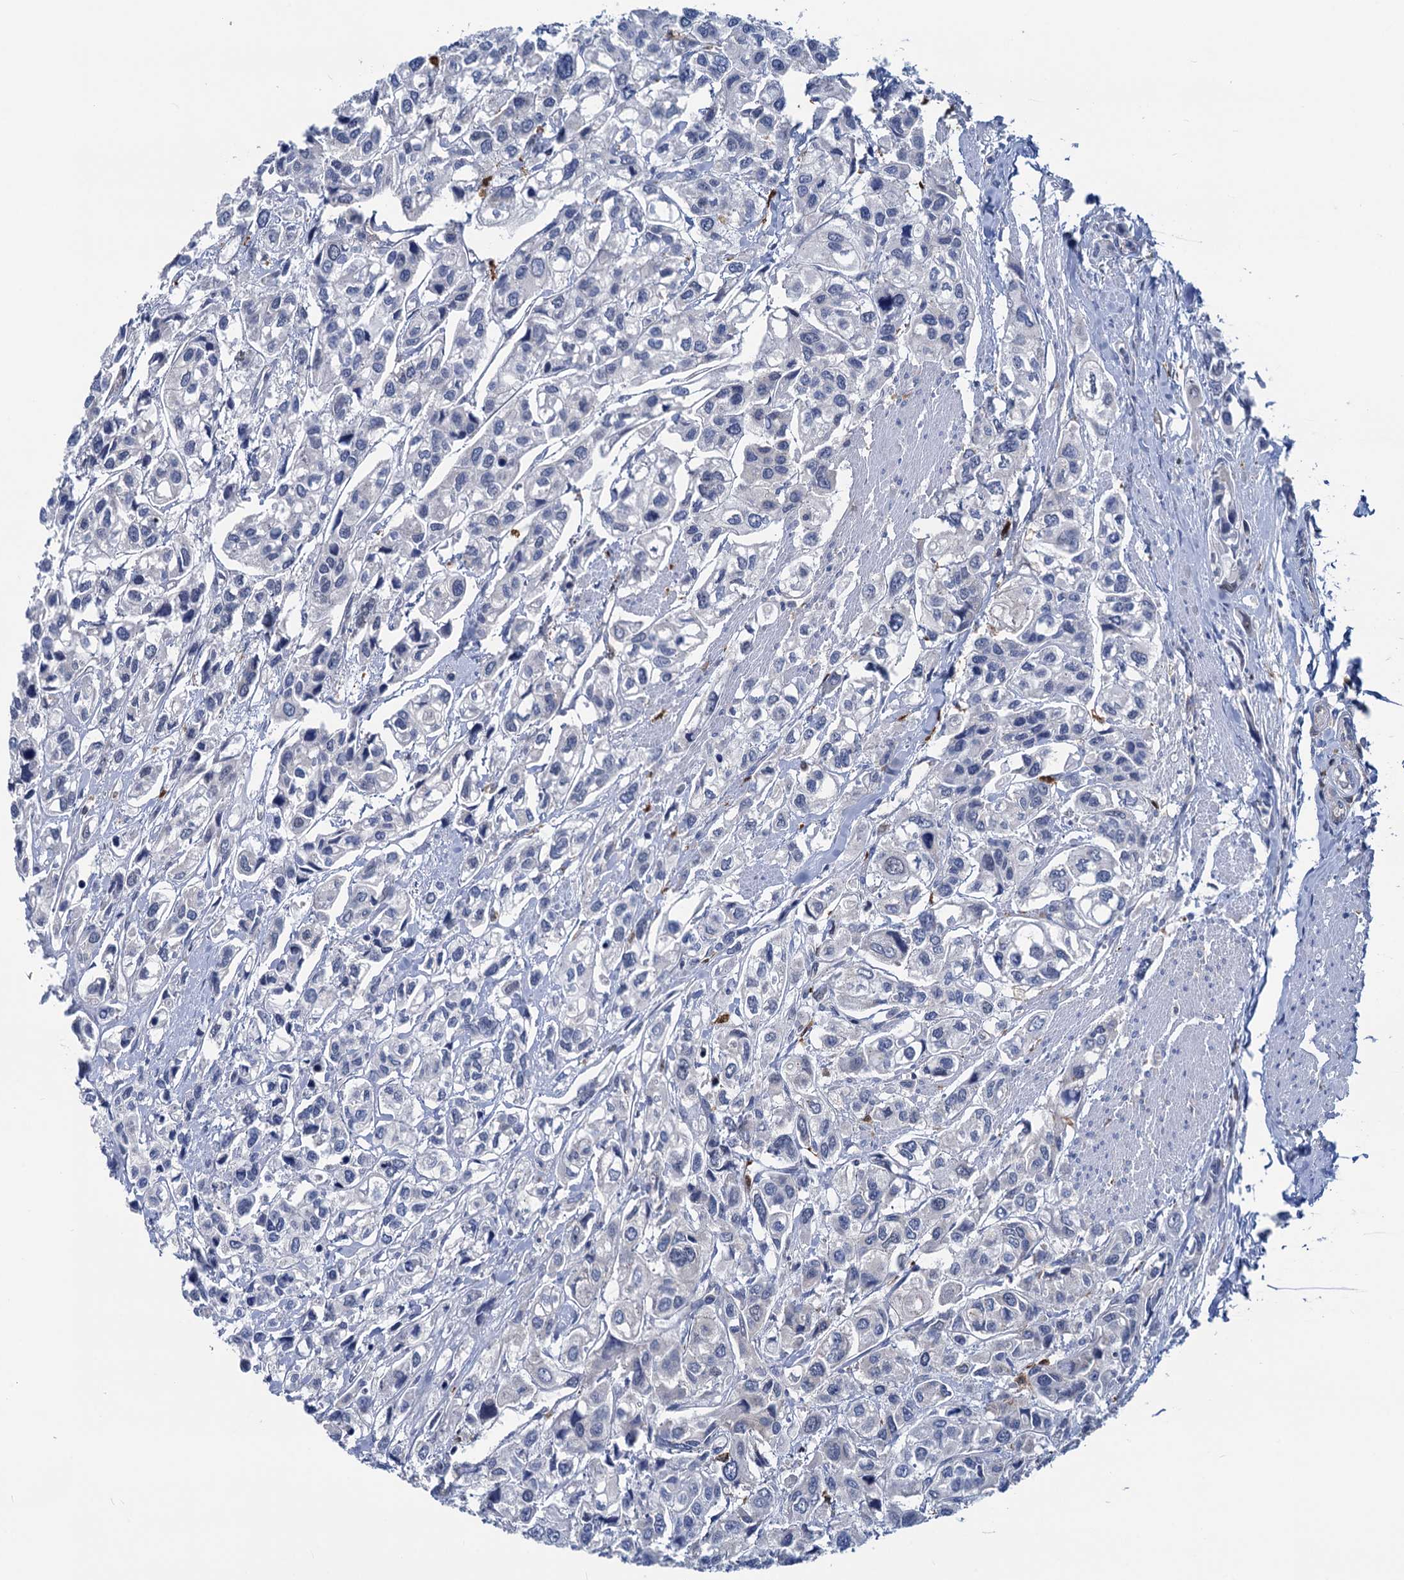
{"staining": {"intensity": "negative", "quantity": "none", "location": "none"}, "tissue": "urothelial cancer", "cell_type": "Tumor cells", "image_type": "cancer", "snomed": [{"axis": "morphology", "description": "Urothelial carcinoma, High grade"}, {"axis": "topography", "description": "Urinary bladder"}], "caption": "The IHC histopathology image has no significant expression in tumor cells of urothelial carcinoma (high-grade) tissue.", "gene": "ZNRD2", "patient": {"sex": "male", "age": 67}}